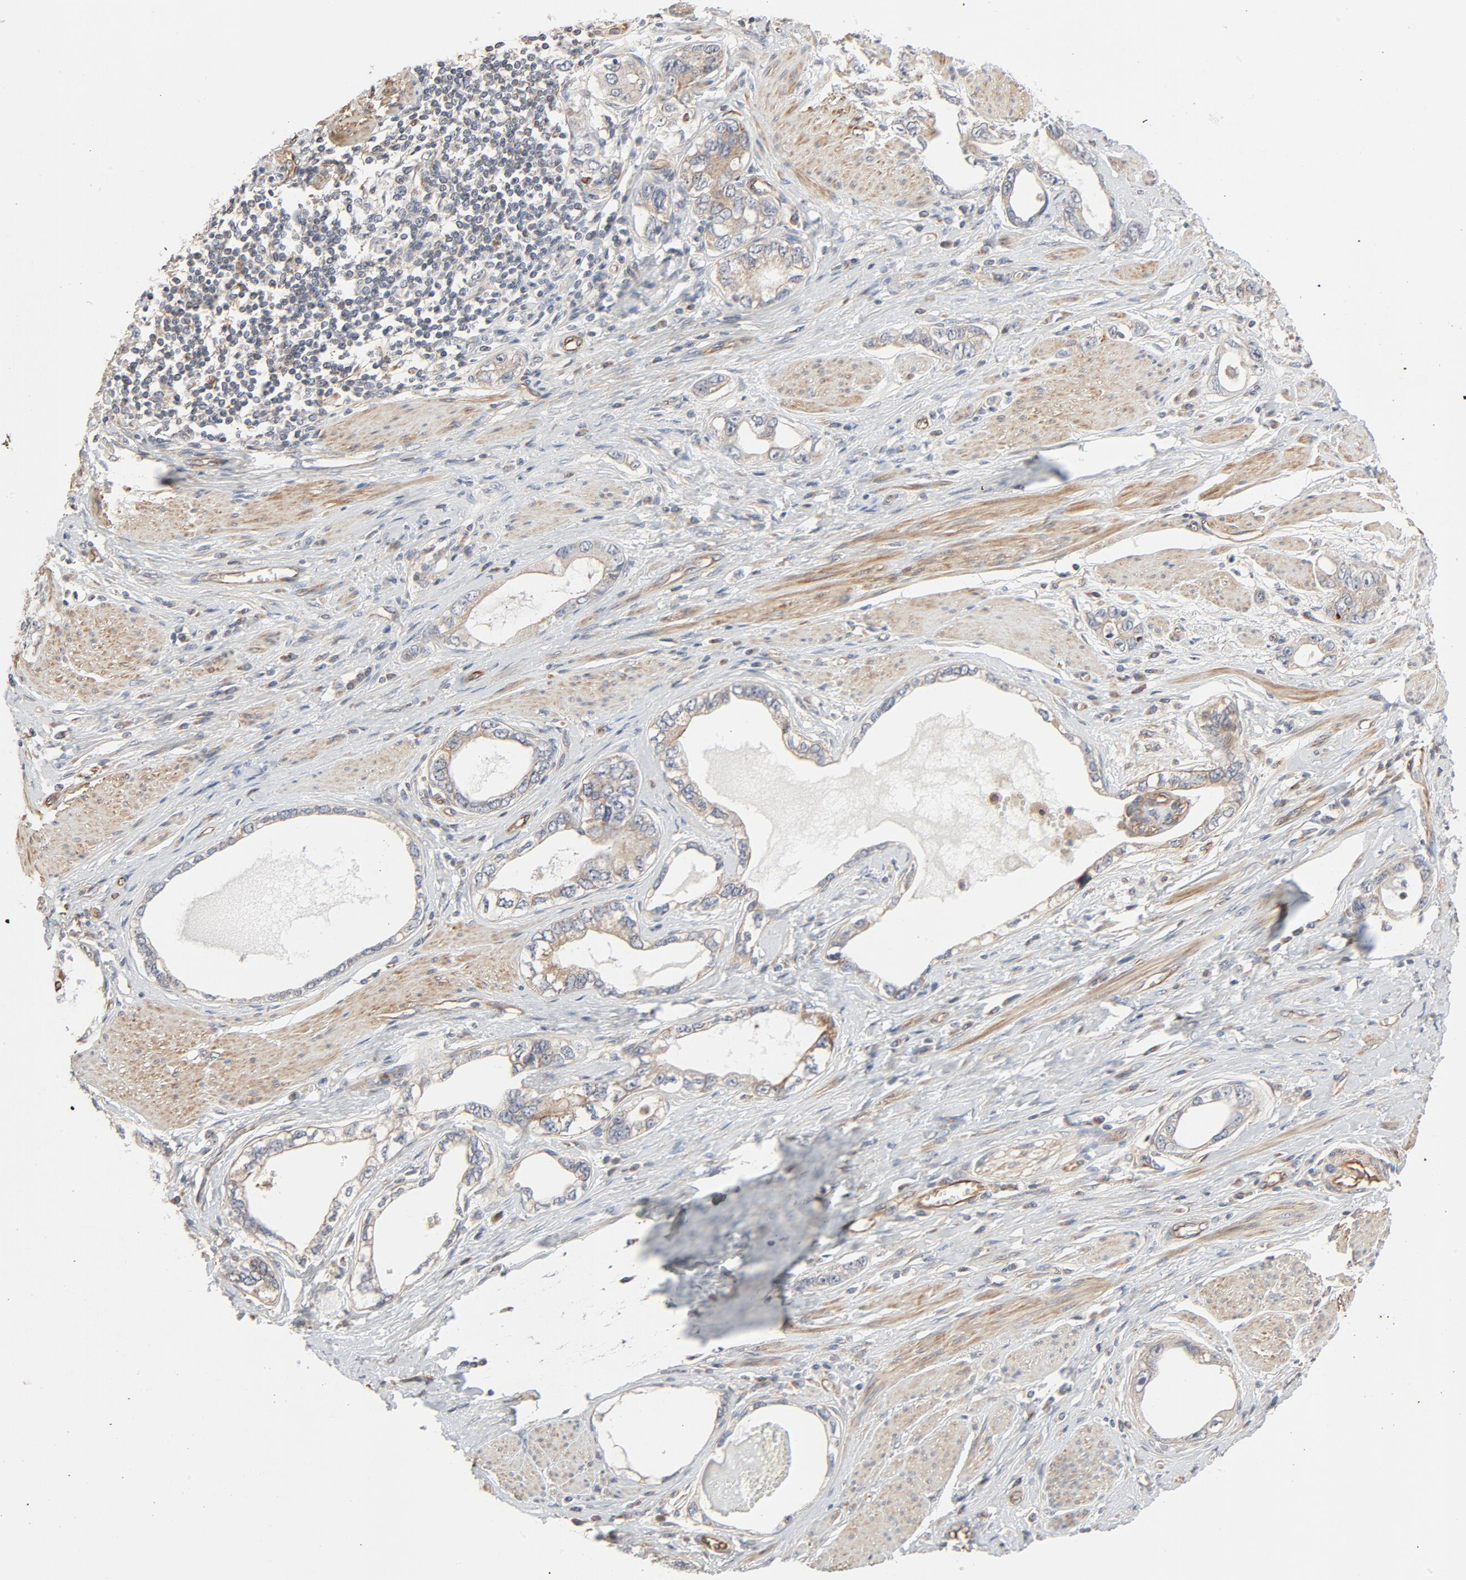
{"staining": {"intensity": "moderate", "quantity": ">75%", "location": "cytoplasmic/membranous"}, "tissue": "stomach cancer", "cell_type": "Tumor cells", "image_type": "cancer", "snomed": [{"axis": "morphology", "description": "Adenocarcinoma, NOS"}, {"axis": "topography", "description": "Stomach, lower"}], "caption": "Stomach cancer stained with DAB immunohistochemistry (IHC) exhibits medium levels of moderate cytoplasmic/membranous positivity in about >75% of tumor cells.", "gene": "TRIOBP", "patient": {"sex": "female", "age": 93}}